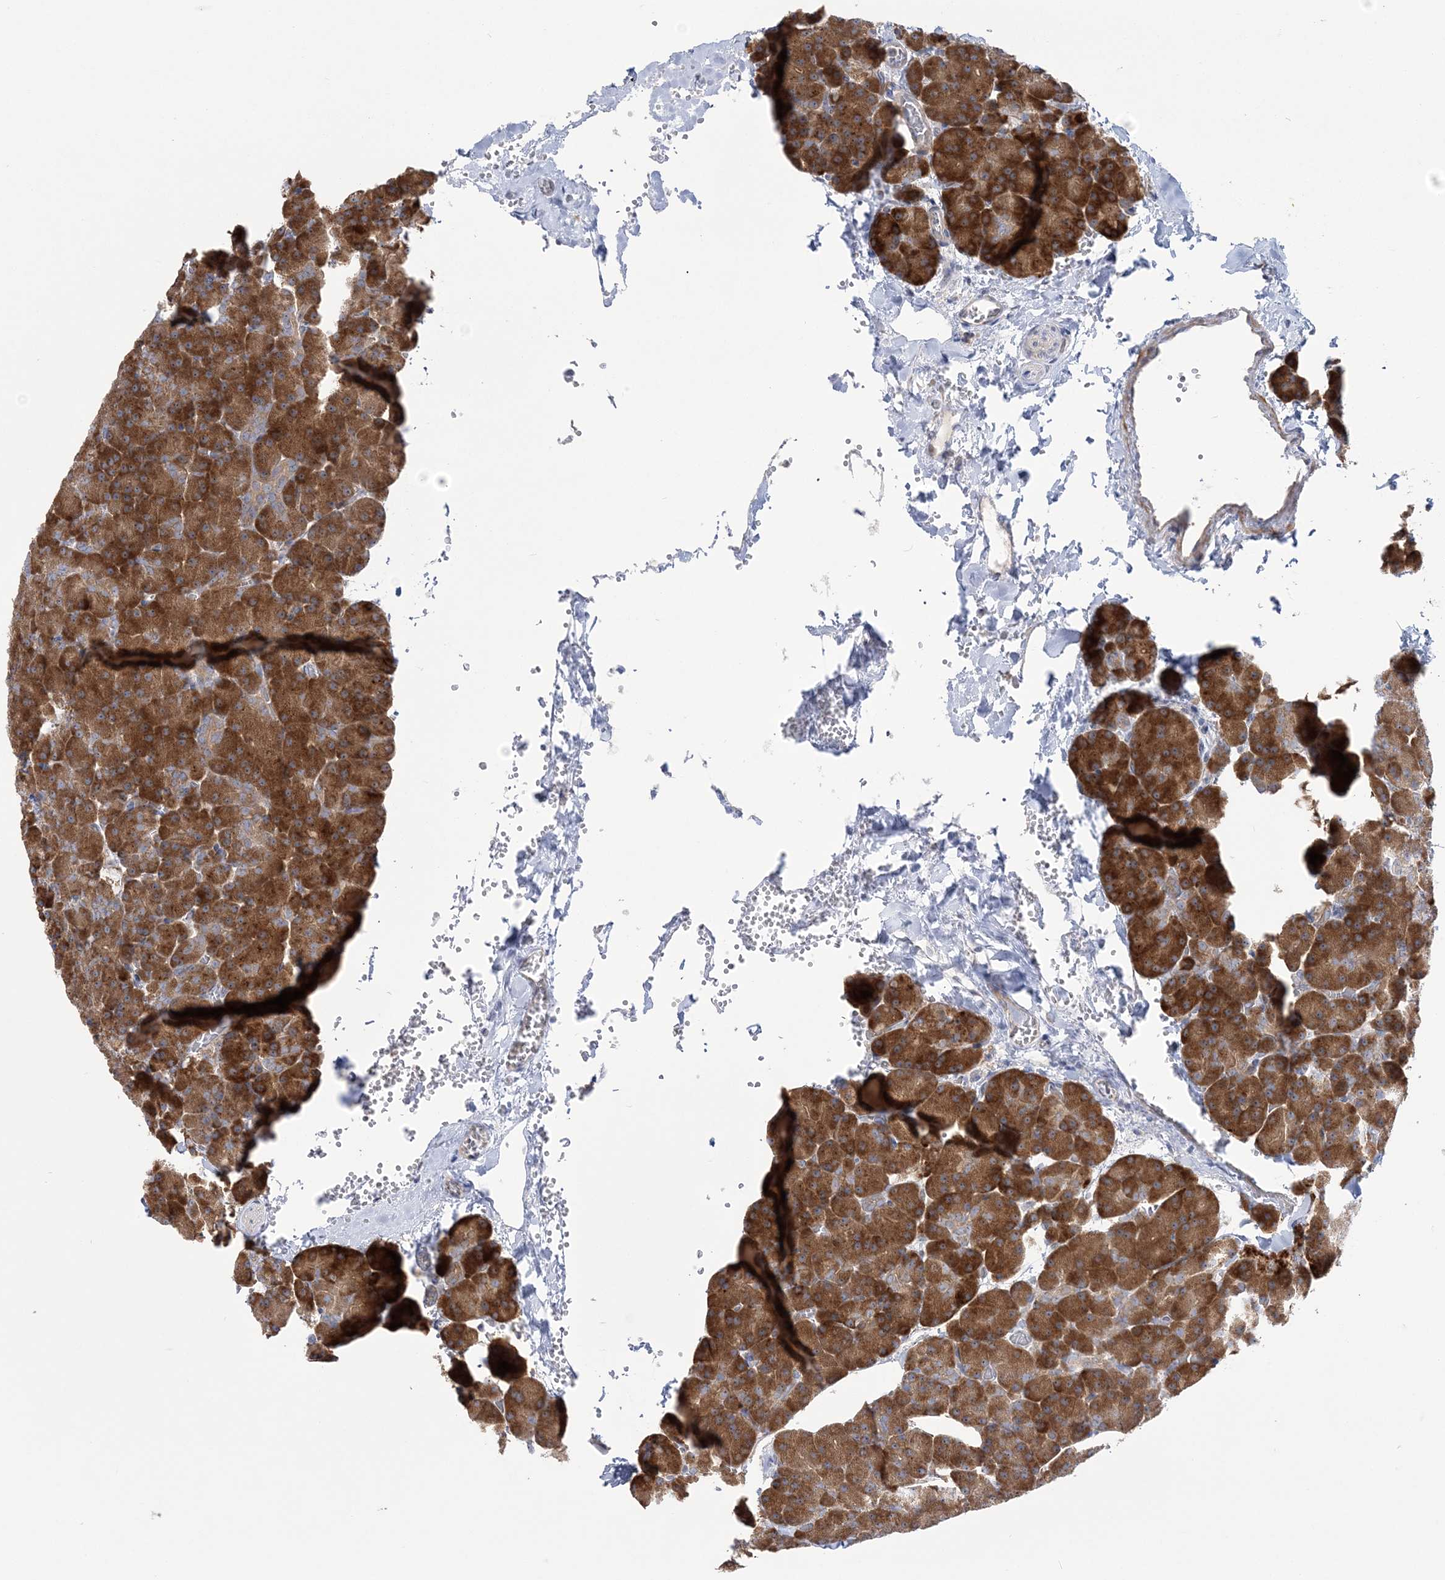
{"staining": {"intensity": "strong", "quantity": ">75%", "location": "cytoplasmic/membranous"}, "tissue": "pancreas", "cell_type": "Exocrine glandular cells", "image_type": "normal", "snomed": [{"axis": "morphology", "description": "Normal tissue, NOS"}, {"axis": "morphology", "description": "Carcinoid, malignant, NOS"}, {"axis": "topography", "description": "Pancreas"}], "caption": "Immunohistochemistry micrograph of benign pancreas: pancreas stained using IHC demonstrates high levels of strong protein expression localized specifically in the cytoplasmic/membranous of exocrine glandular cells, appearing as a cytoplasmic/membranous brown color.", "gene": "MMADHC", "patient": {"sex": "female", "age": 35}}